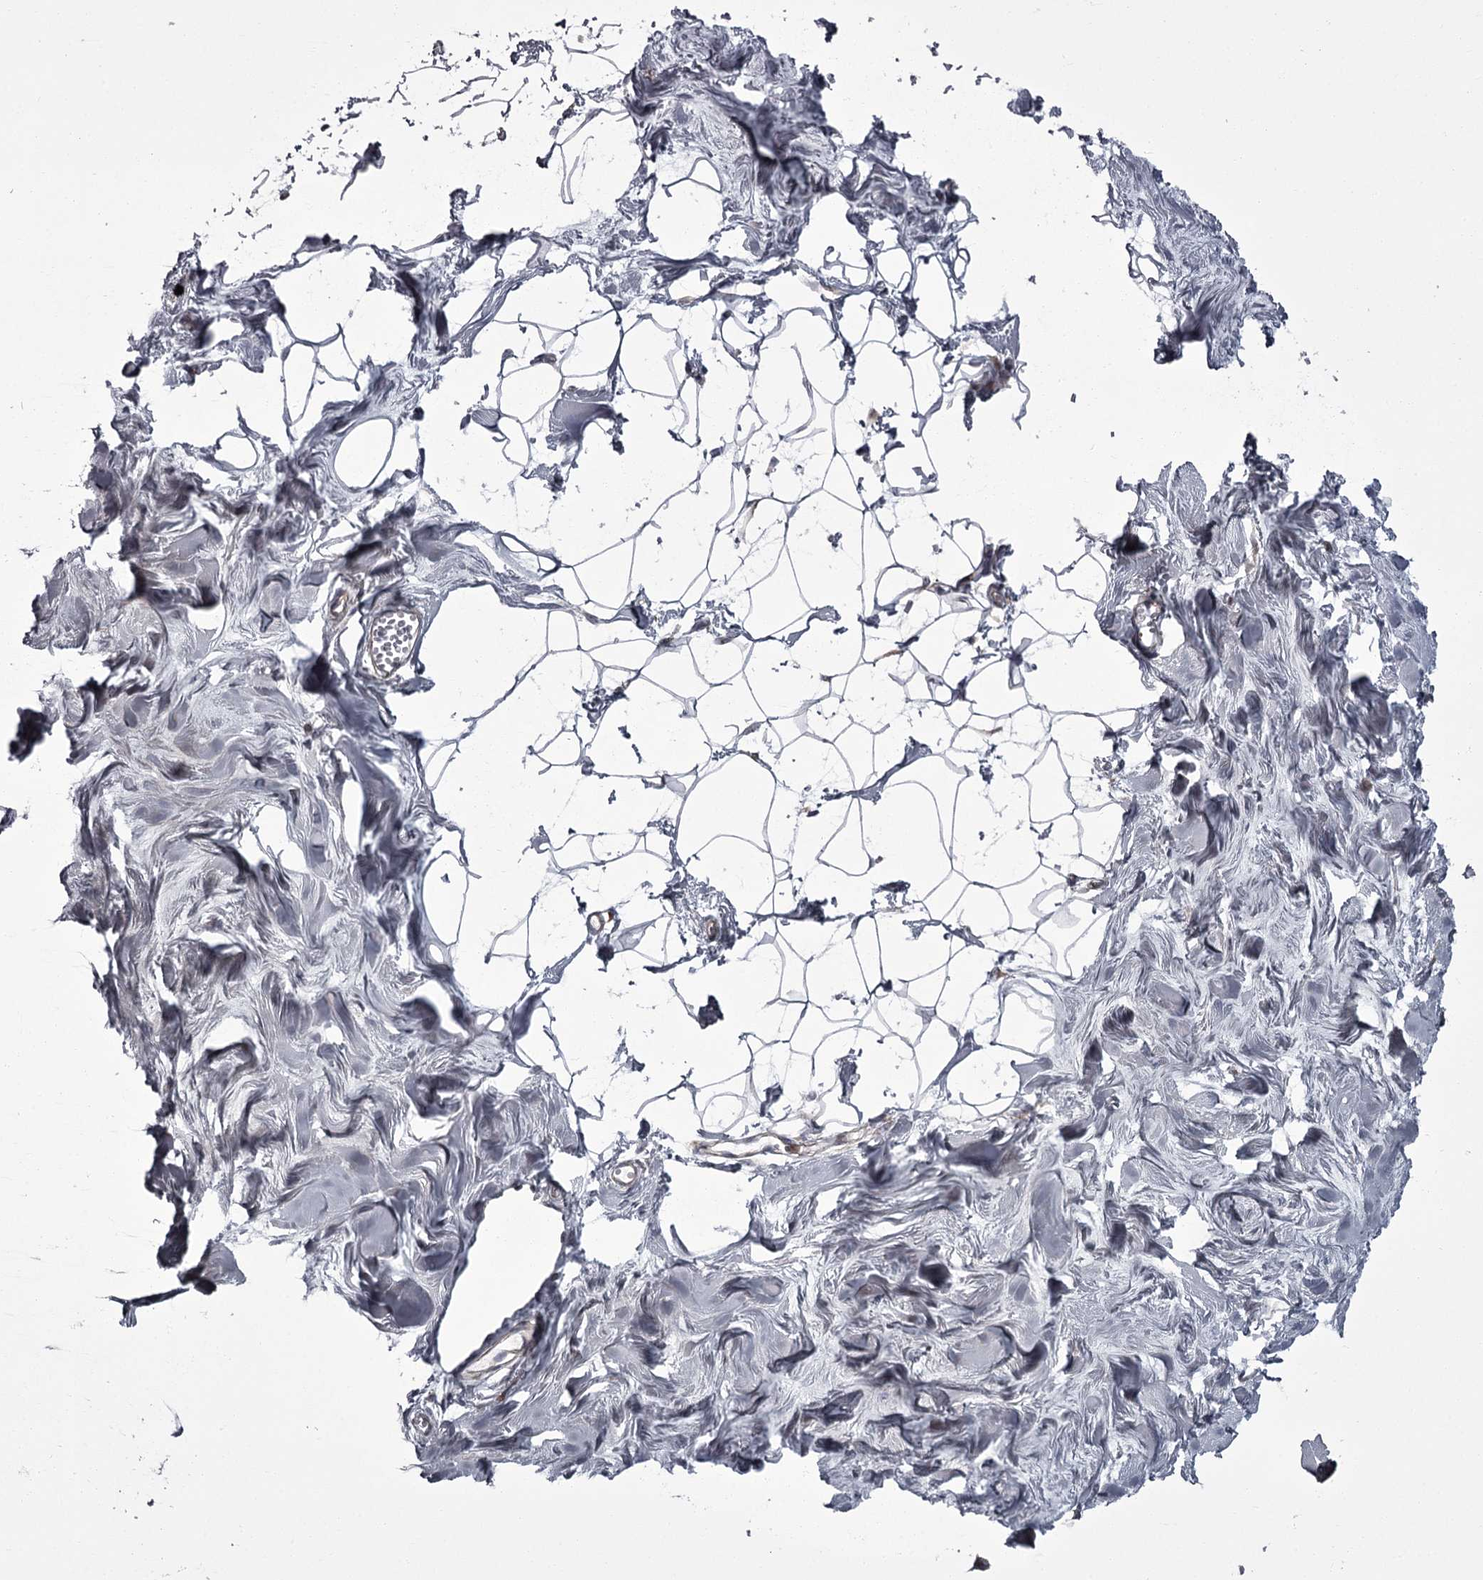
{"staining": {"intensity": "negative", "quantity": "none", "location": "none"}, "tissue": "breast", "cell_type": "Adipocytes", "image_type": "normal", "snomed": [{"axis": "morphology", "description": "Normal tissue, NOS"}, {"axis": "topography", "description": "Breast"}], "caption": "Immunohistochemistry histopathology image of benign human breast stained for a protein (brown), which reveals no expression in adipocytes.", "gene": "THAP9", "patient": {"sex": "female", "age": 27}}